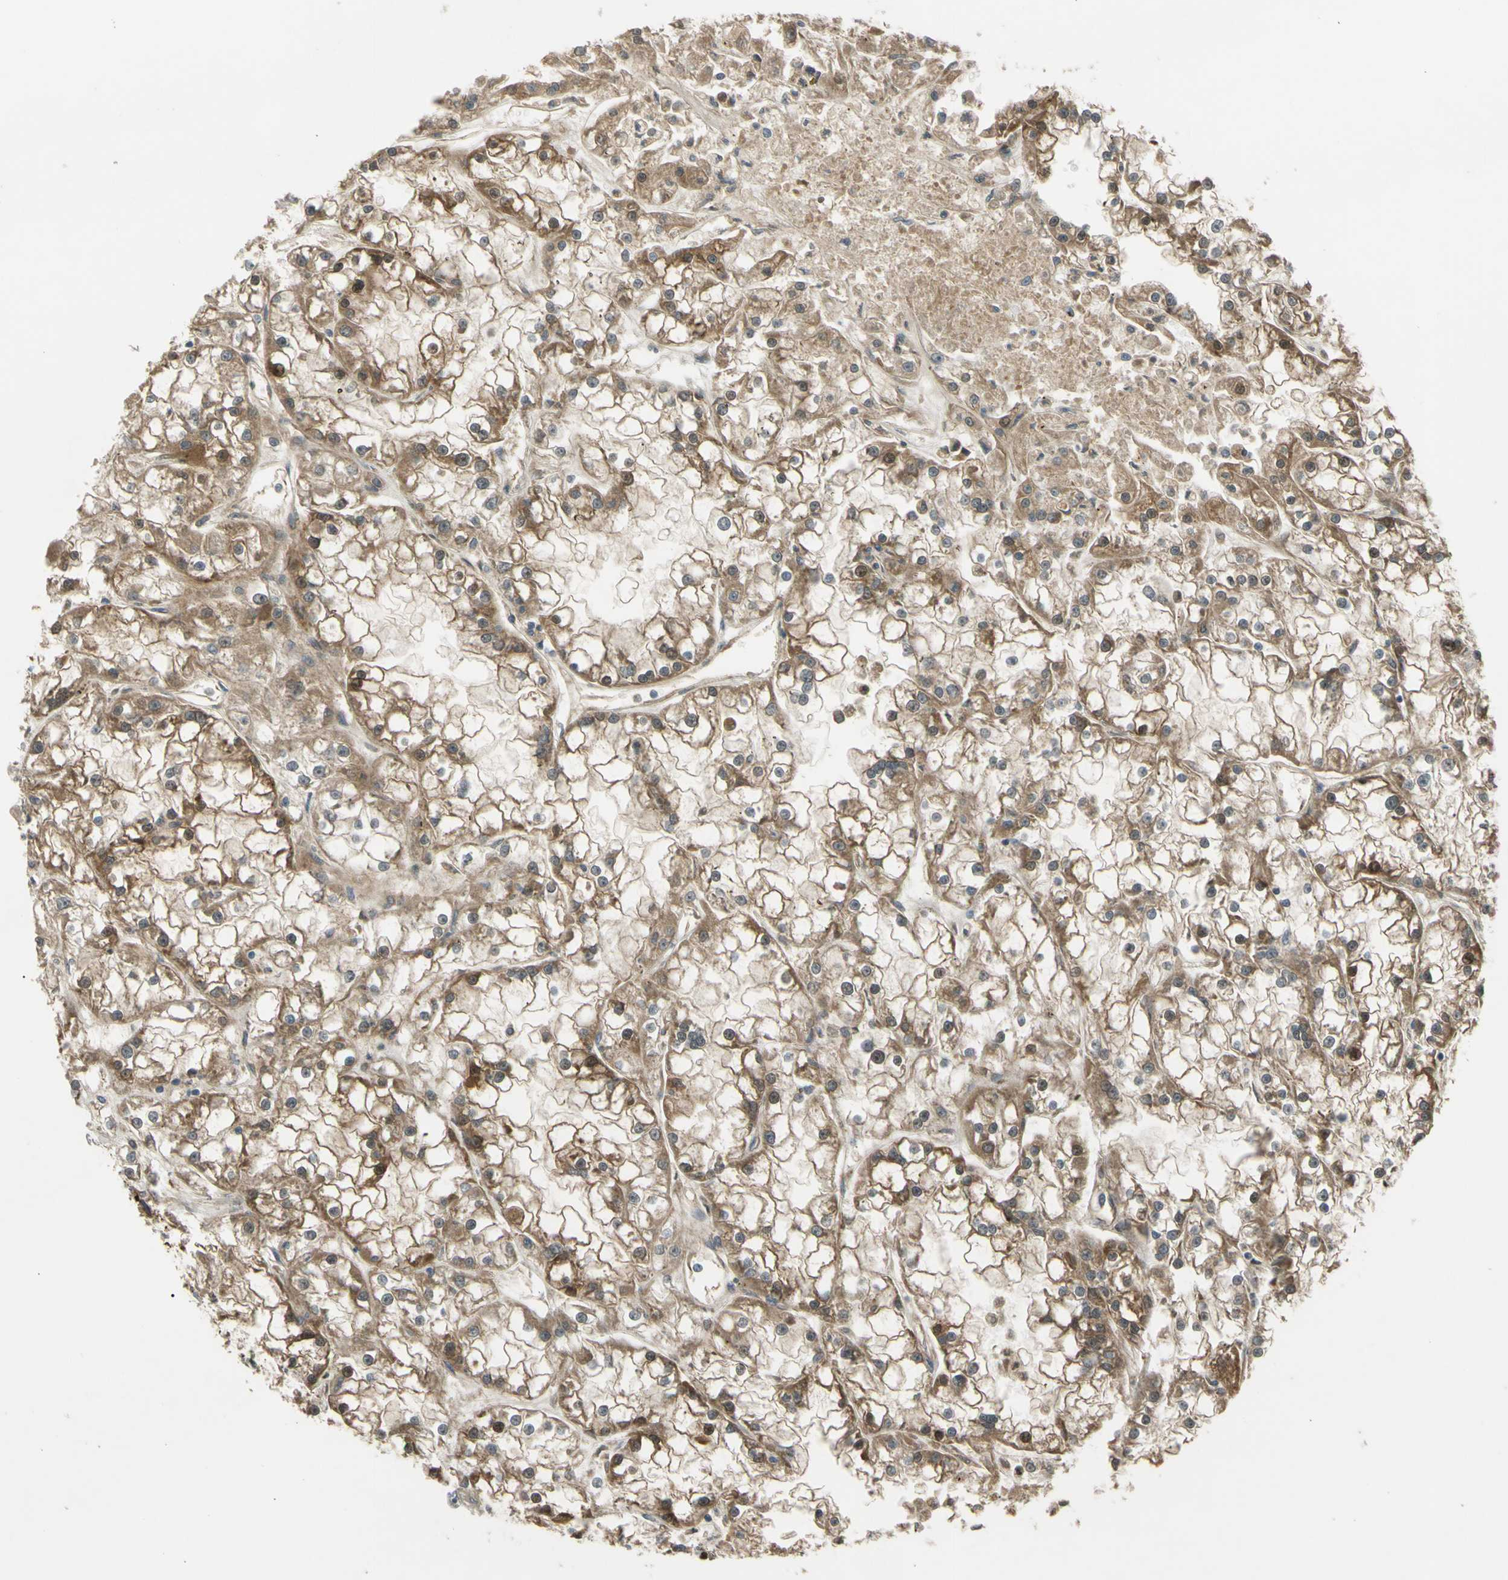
{"staining": {"intensity": "moderate", "quantity": ">75%", "location": "cytoplasmic/membranous"}, "tissue": "renal cancer", "cell_type": "Tumor cells", "image_type": "cancer", "snomed": [{"axis": "morphology", "description": "Adenocarcinoma, NOS"}, {"axis": "topography", "description": "Kidney"}], "caption": "A photomicrograph of renal cancer (adenocarcinoma) stained for a protein exhibits moderate cytoplasmic/membranous brown staining in tumor cells. Using DAB (brown) and hematoxylin (blue) stains, captured at high magnification using brightfield microscopy.", "gene": "FLII", "patient": {"sex": "female", "age": 52}}